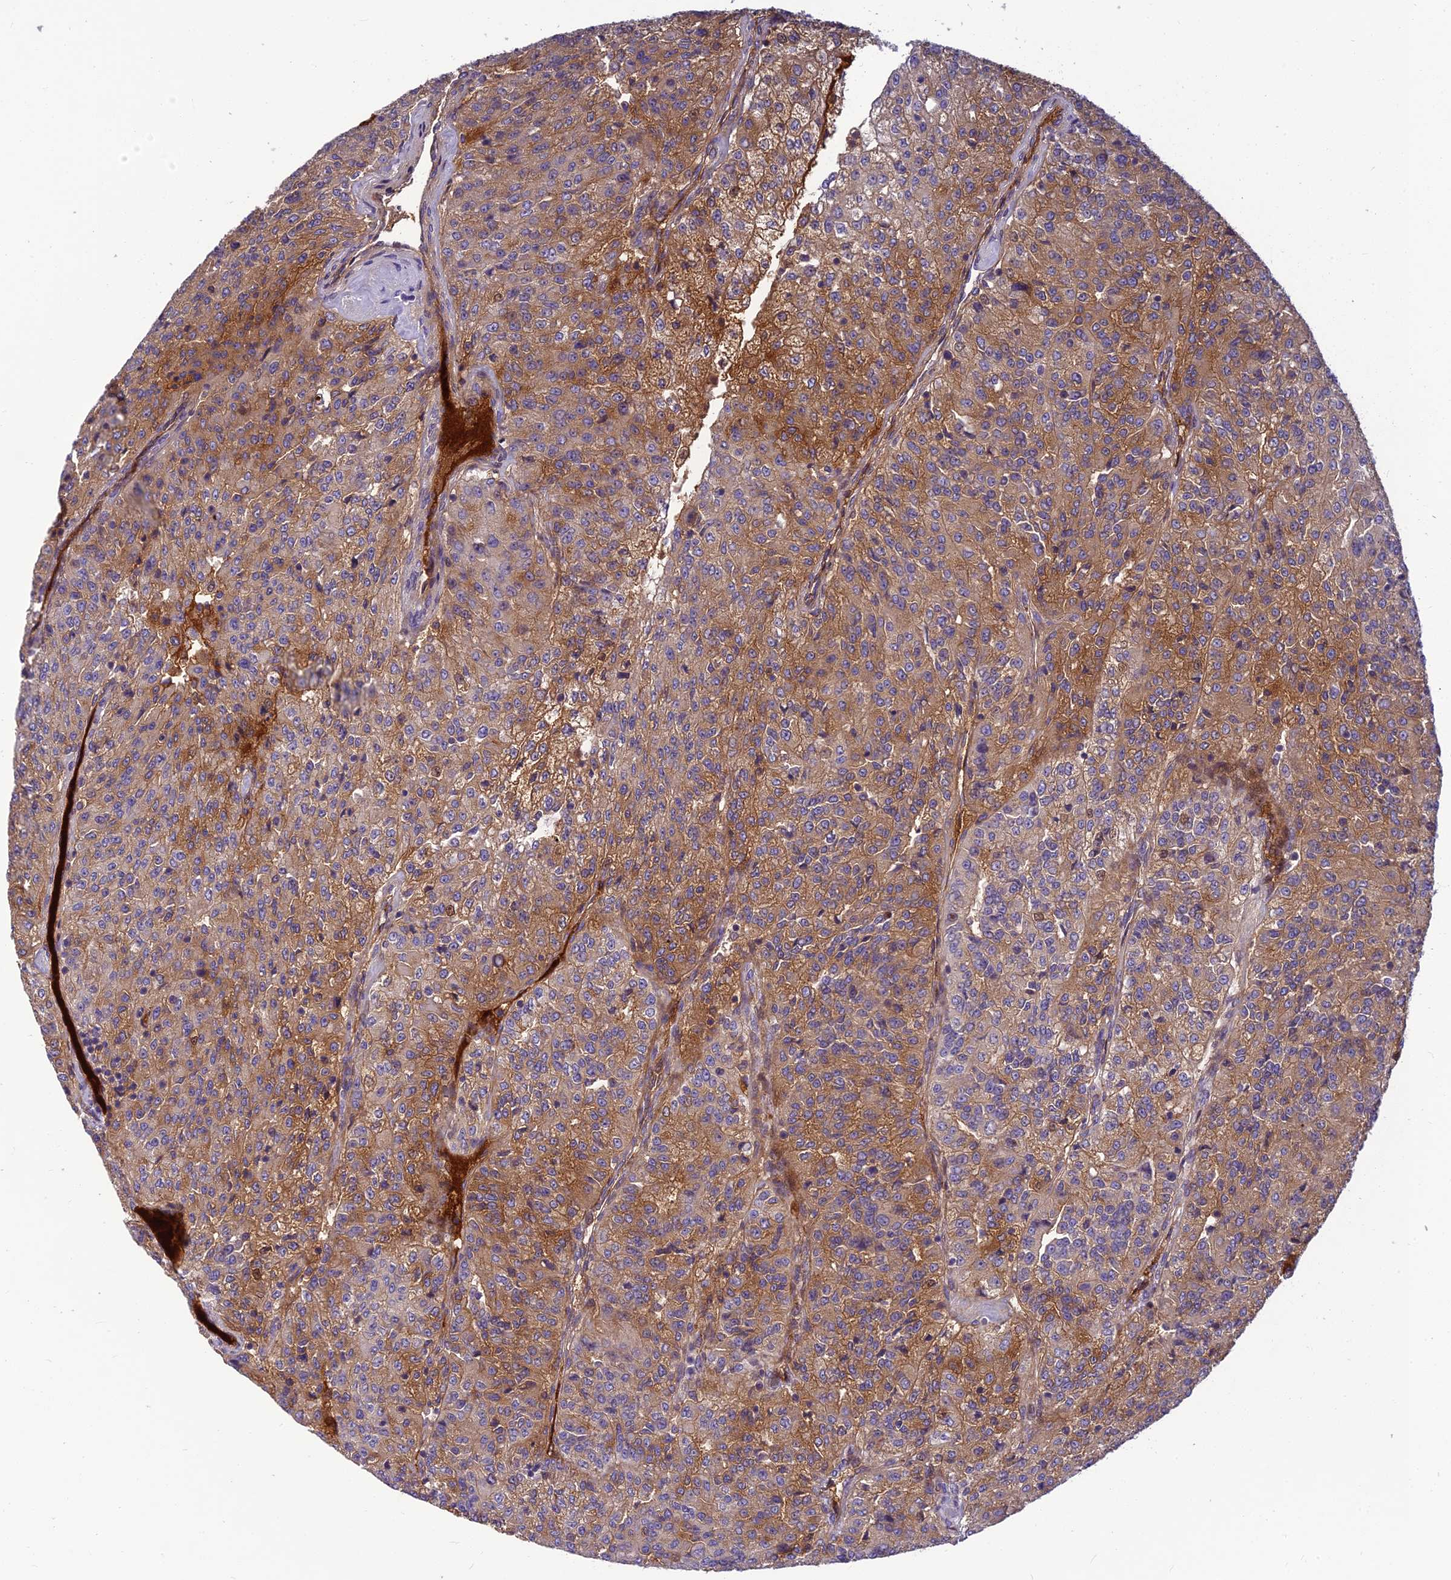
{"staining": {"intensity": "moderate", "quantity": "25%-75%", "location": "cytoplasmic/membranous"}, "tissue": "renal cancer", "cell_type": "Tumor cells", "image_type": "cancer", "snomed": [{"axis": "morphology", "description": "Adenocarcinoma, NOS"}, {"axis": "topography", "description": "Kidney"}], "caption": "IHC (DAB (3,3'-diaminobenzidine)) staining of renal adenocarcinoma displays moderate cytoplasmic/membranous protein staining in about 25%-75% of tumor cells. (brown staining indicates protein expression, while blue staining denotes nuclei).", "gene": "CLEC11A", "patient": {"sex": "female", "age": 63}}